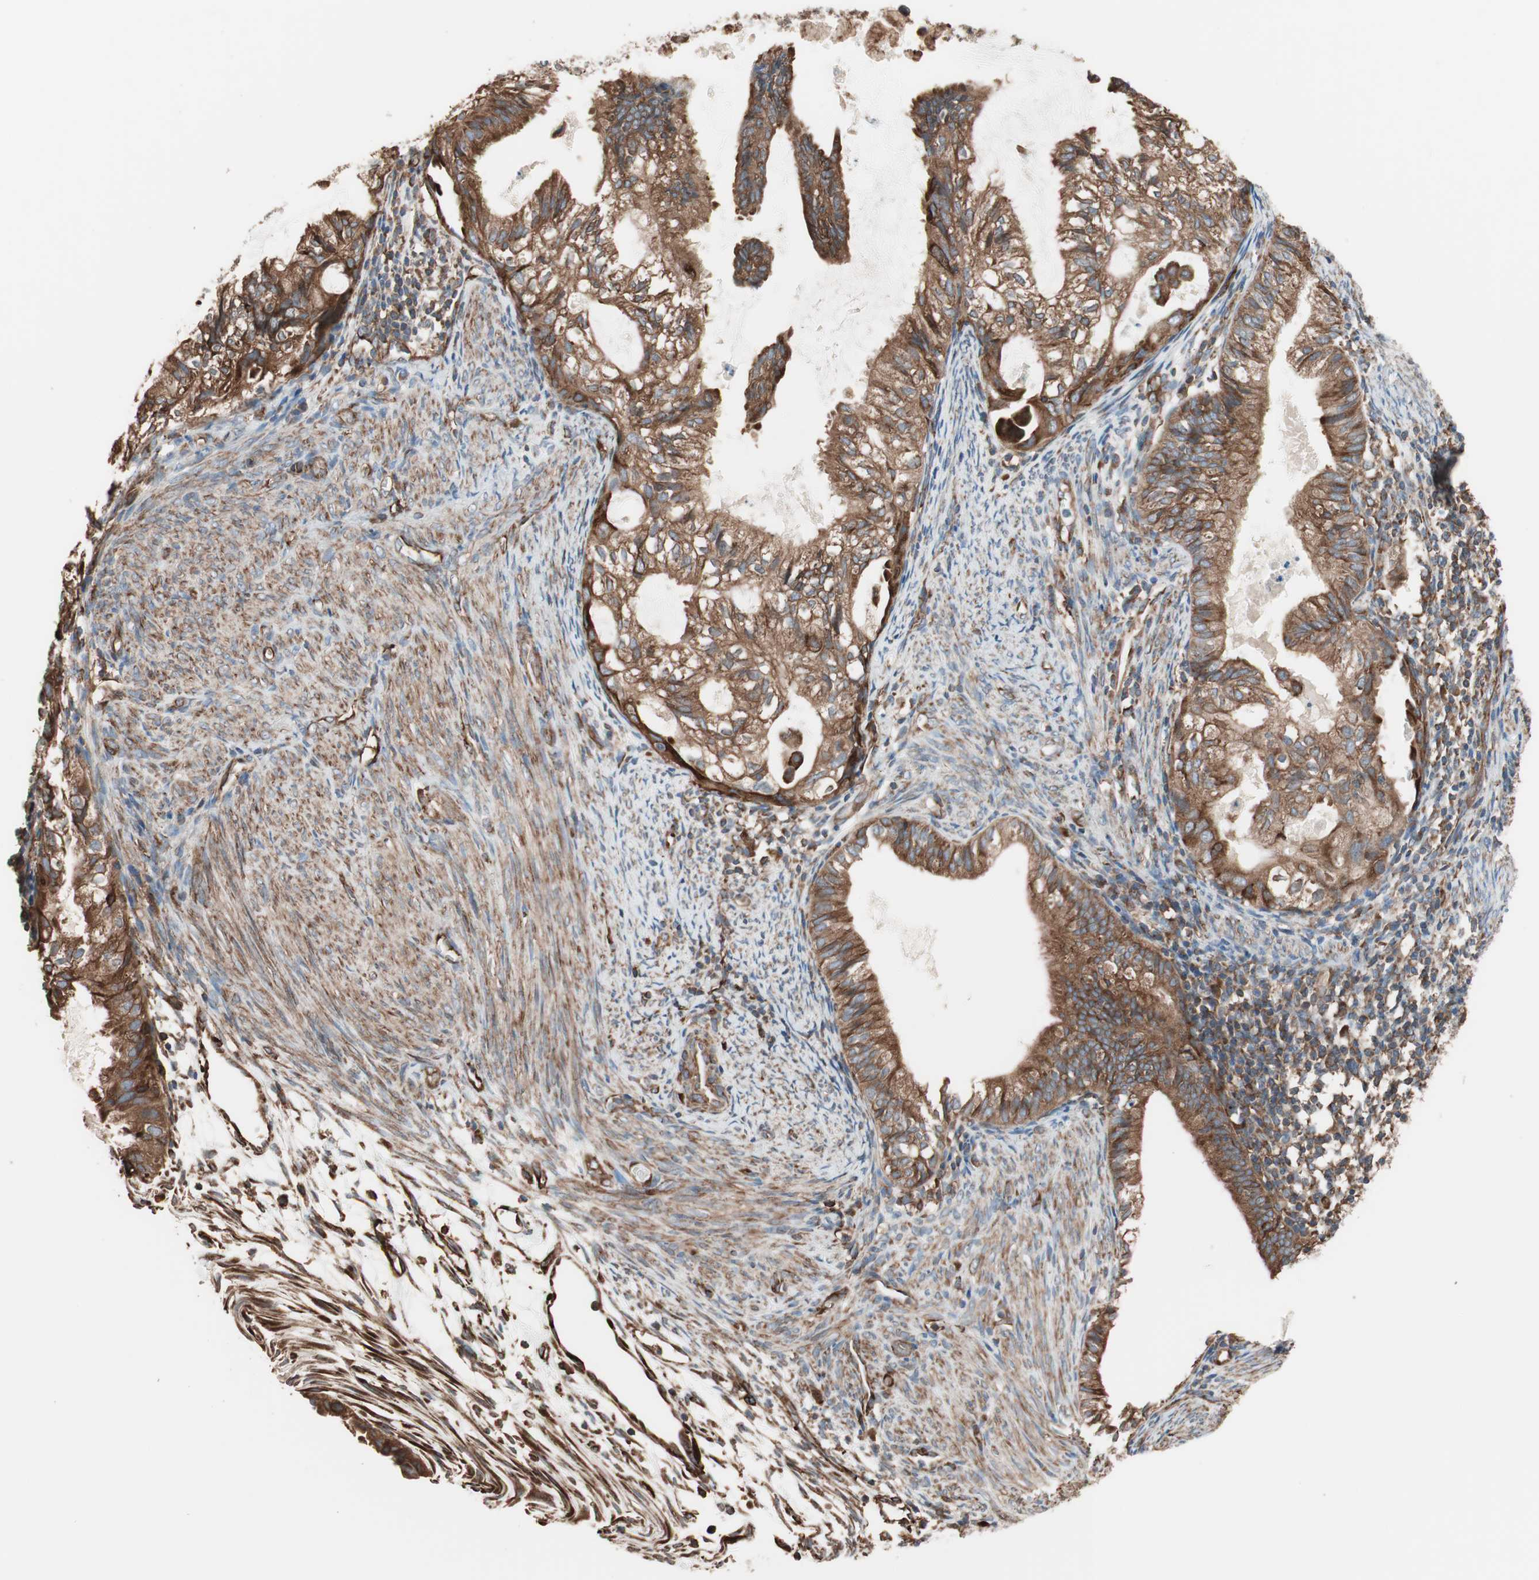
{"staining": {"intensity": "strong", "quantity": ">75%", "location": "cytoplasmic/membranous"}, "tissue": "cervical cancer", "cell_type": "Tumor cells", "image_type": "cancer", "snomed": [{"axis": "morphology", "description": "Normal tissue, NOS"}, {"axis": "morphology", "description": "Adenocarcinoma, NOS"}, {"axis": "topography", "description": "Cervix"}, {"axis": "topography", "description": "Endometrium"}], "caption": "Protein positivity by immunohistochemistry (IHC) shows strong cytoplasmic/membranous positivity in approximately >75% of tumor cells in adenocarcinoma (cervical).", "gene": "GPSM2", "patient": {"sex": "female", "age": 86}}